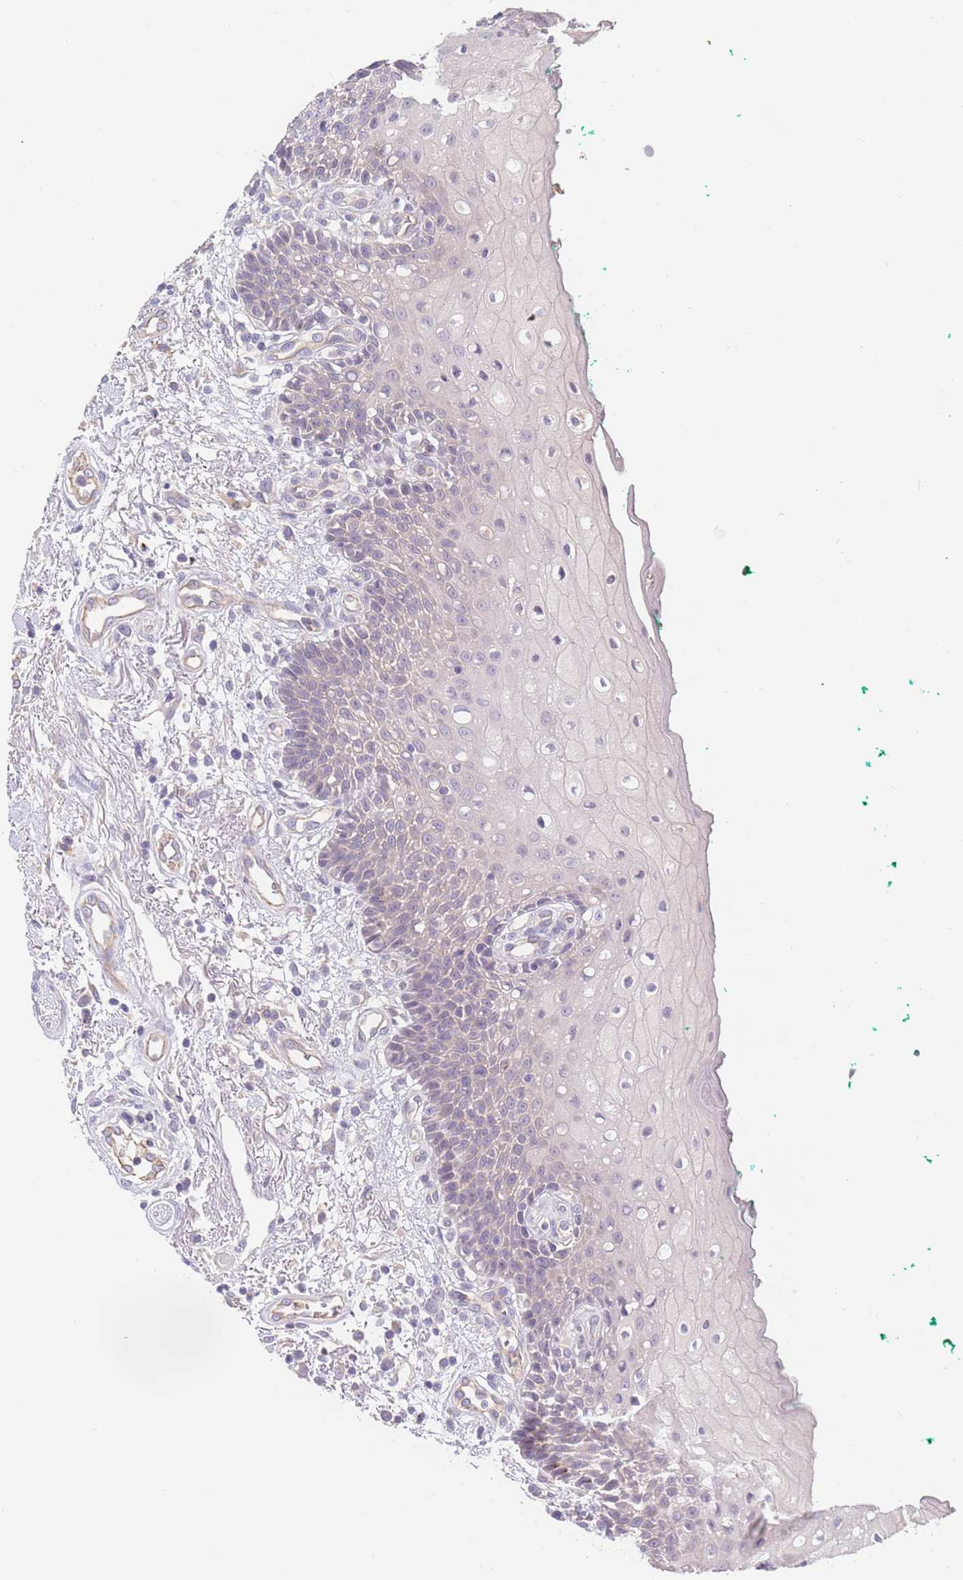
{"staining": {"intensity": "negative", "quantity": "none", "location": "none"}, "tissue": "oral mucosa", "cell_type": "Squamous epithelial cells", "image_type": "normal", "snomed": [{"axis": "morphology", "description": "Normal tissue, NOS"}, {"axis": "morphology", "description": "Squamous cell carcinoma, NOS"}, {"axis": "topography", "description": "Oral tissue"}, {"axis": "topography", "description": "Tounge, NOS"}, {"axis": "topography", "description": "Head-Neck"}], "caption": "This micrograph is of unremarkable oral mucosa stained with immunohistochemistry to label a protein in brown with the nuclei are counter-stained blue. There is no expression in squamous epithelial cells. (Brightfield microscopy of DAB (3,3'-diaminobenzidine) immunohistochemistry at high magnification).", "gene": "BORCS5", "patient": {"sex": "male", "age": 79}}